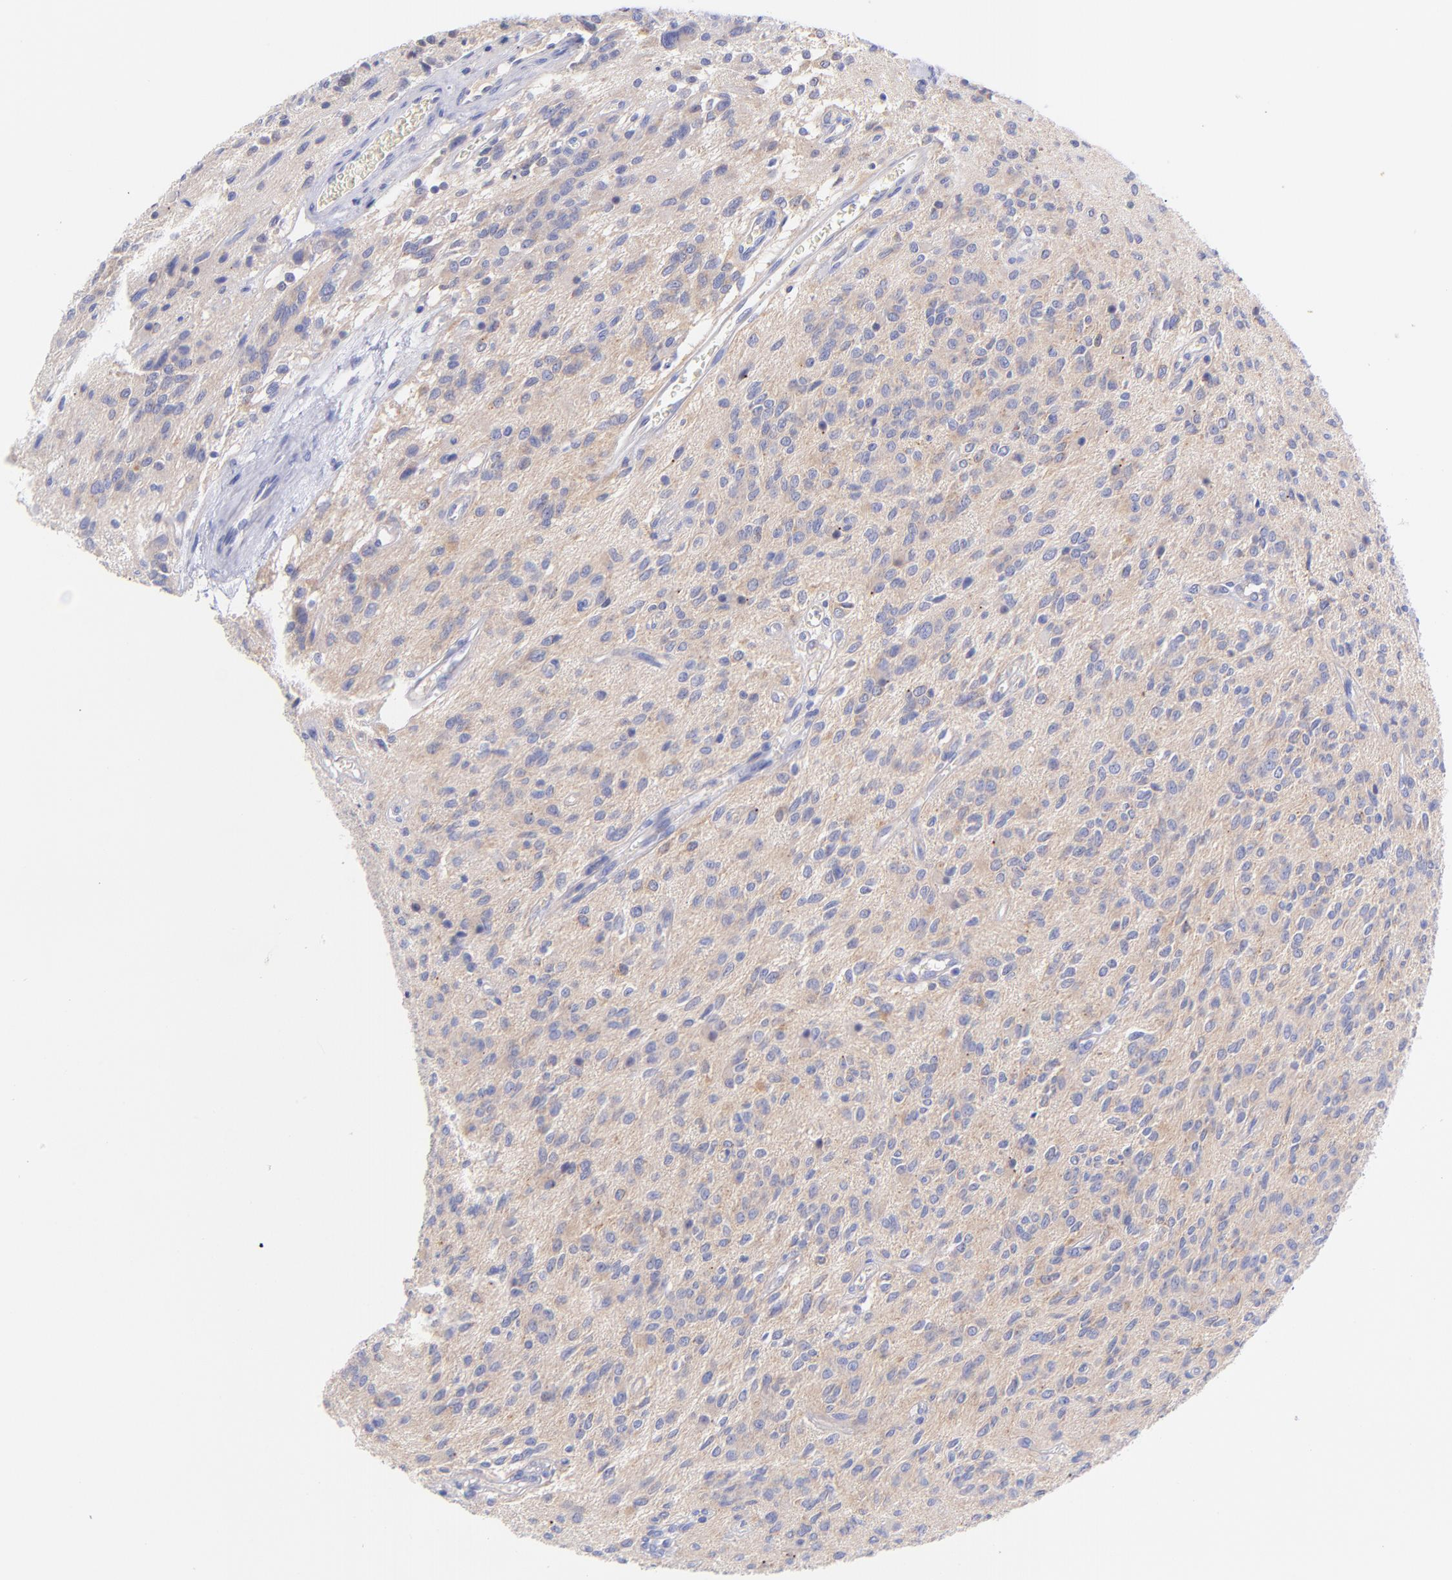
{"staining": {"intensity": "weak", "quantity": "25%-75%", "location": "cytoplasmic/membranous"}, "tissue": "glioma", "cell_type": "Tumor cells", "image_type": "cancer", "snomed": [{"axis": "morphology", "description": "Glioma, malignant, Low grade"}, {"axis": "topography", "description": "Brain"}], "caption": "This is a histology image of IHC staining of glioma, which shows weak positivity in the cytoplasmic/membranous of tumor cells.", "gene": "GPHN", "patient": {"sex": "female", "age": 15}}